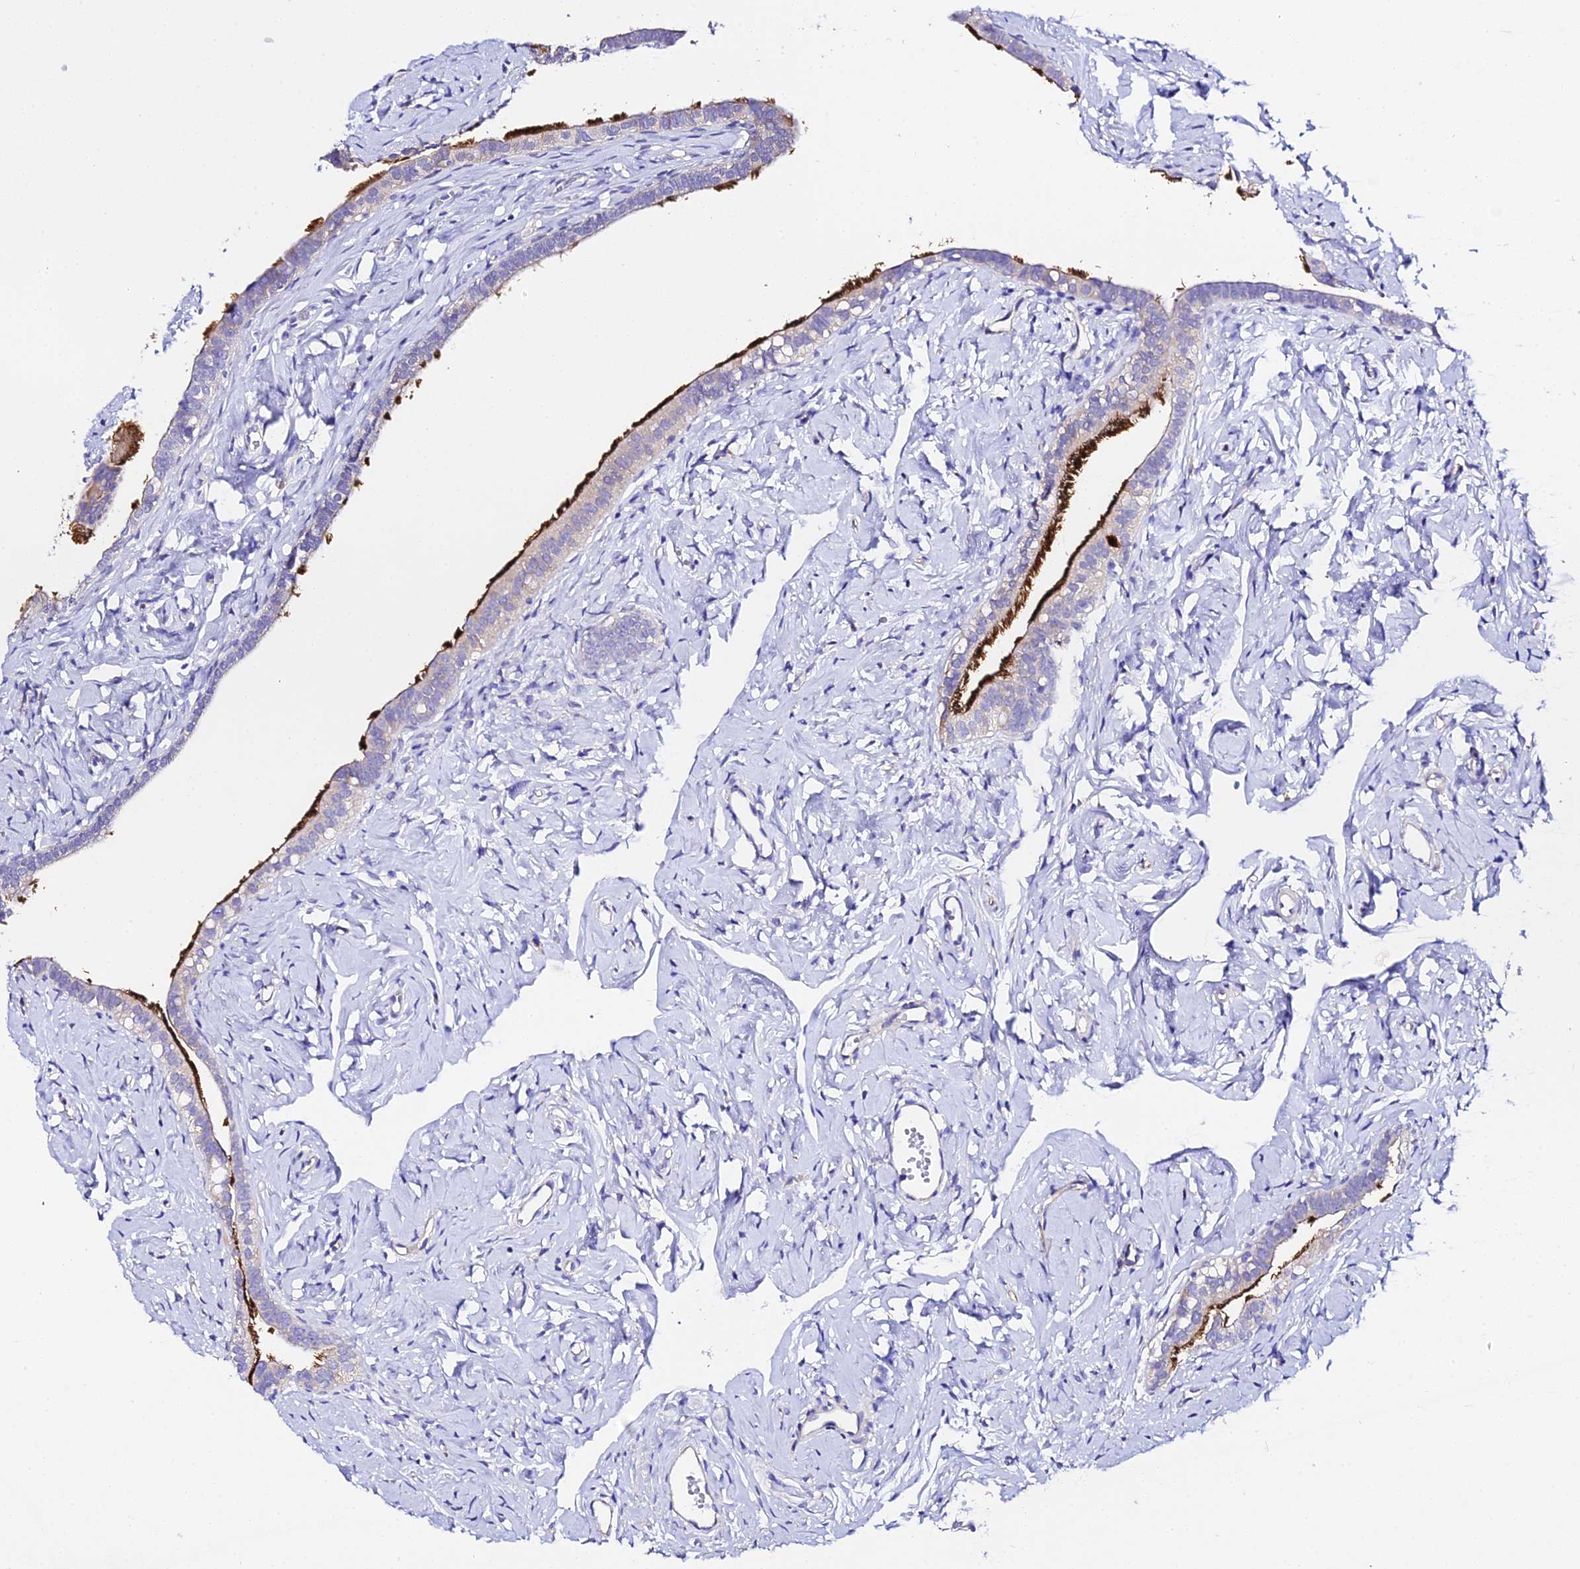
{"staining": {"intensity": "strong", "quantity": "<25%", "location": "cytoplasmic/membranous"}, "tissue": "fallopian tube", "cell_type": "Glandular cells", "image_type": "normal", "snomed": [{"axis": "morphology", "description": "Normal tissue, NOS"}, {"axis": "topography", "description": "Fallopian tube"}], "caption": "The photomicrograph displays staining of normal fallopian tube, revealing strong cytoplasmic/membranous protein staining (brown color) within glandular cells.", "gene": "CFAP45", "patient": {"sex": "female", "age": 66}}